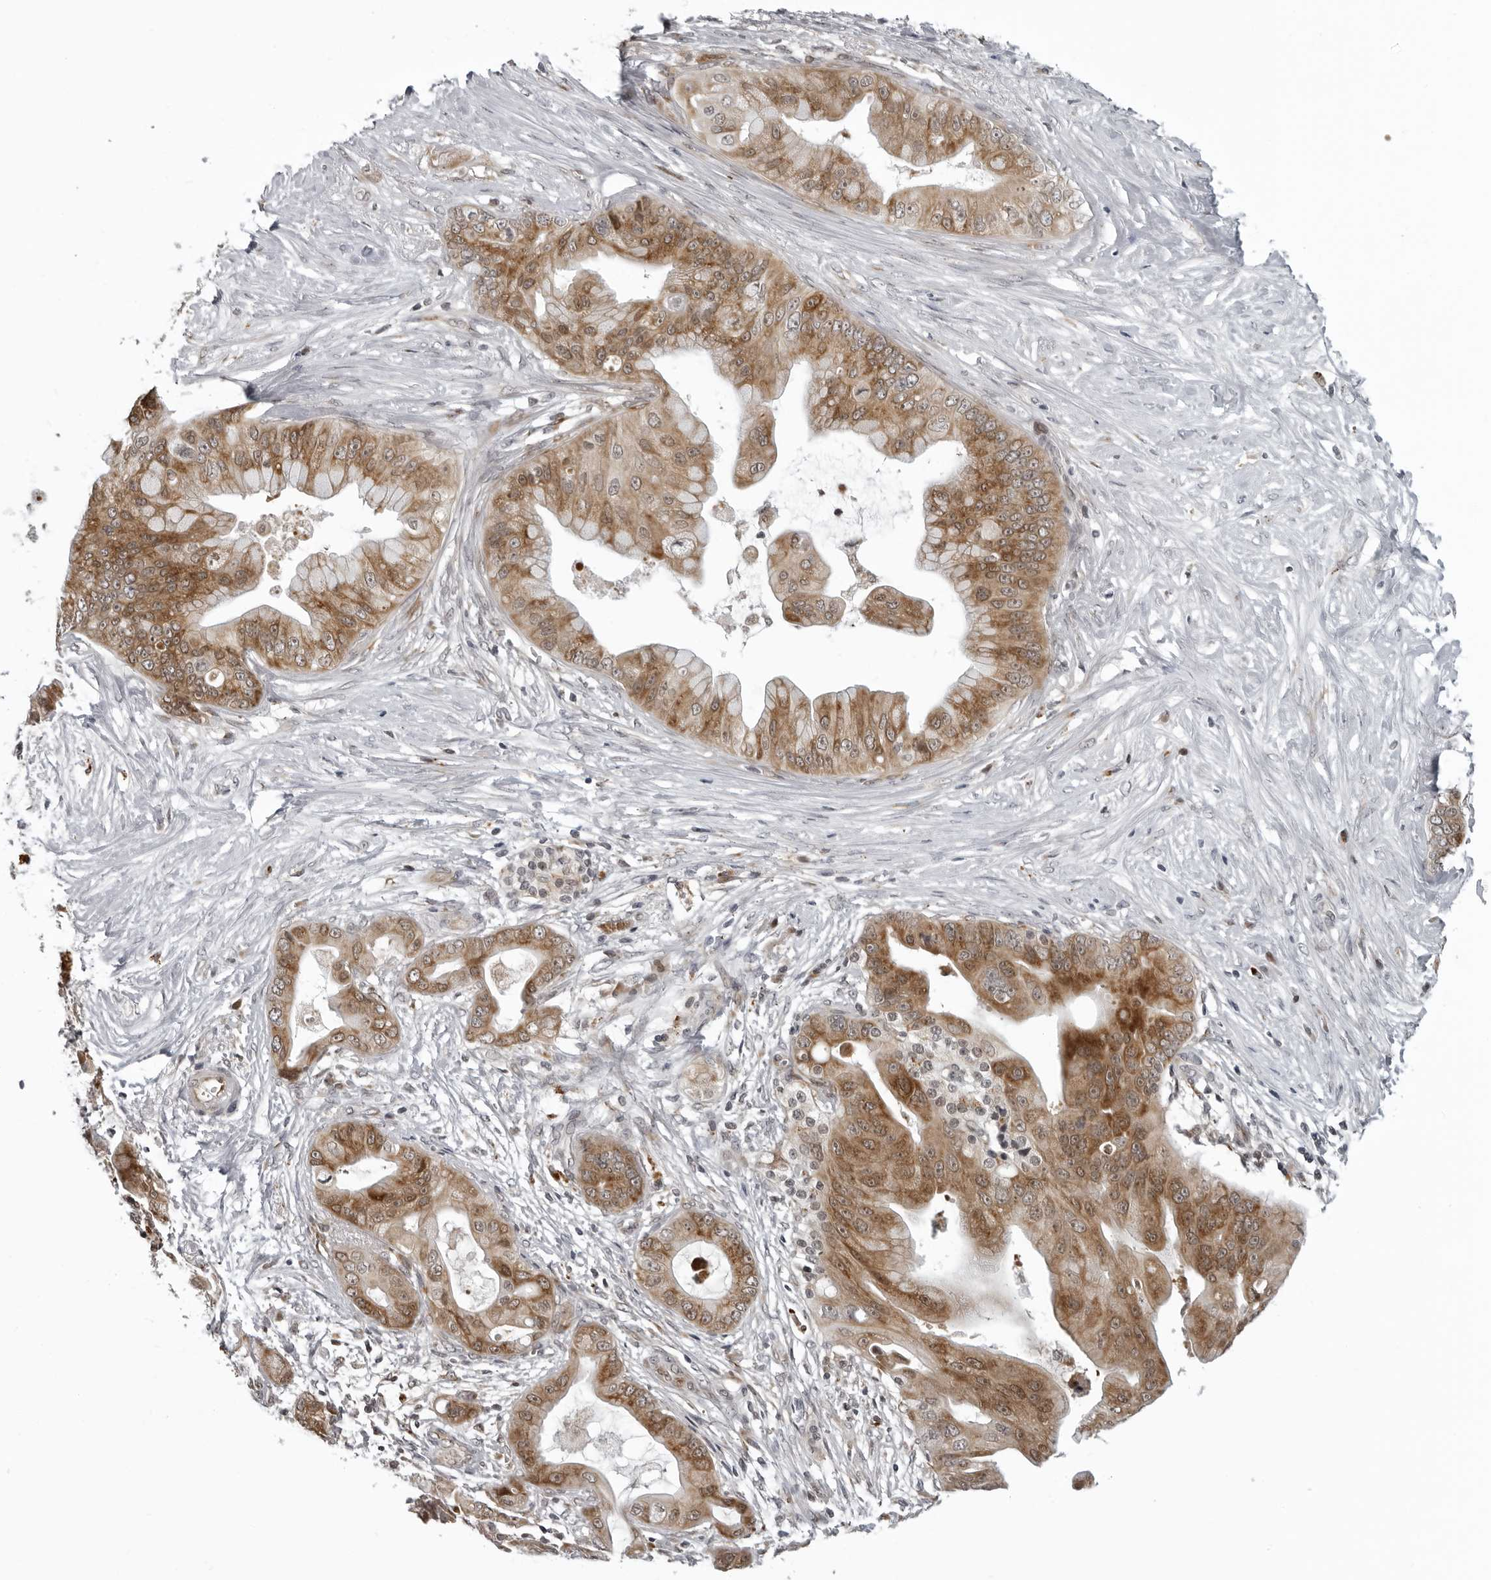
{"staining": {"intensity": "strong", "quantity": ">75%", "location": "cytoplasmic/membranous"}, "tissue": "pancreatic cancer", "cell_type": "Tumor cells", "image_type": "cancer", "snomed": [{"axis": "morphology", "description": "Adenocarcinoma, NOS"}, {"axis": "topography", "description": "Pancreas"}], "caption": "Immunohistochemistry (IHC) of pancreatic cancer shows high levels of strong cytoplasmic/membranous staining in about >75% of tumor cells.", "gene": "THOP1", "patient": {"sex": "female", "age": 75}}